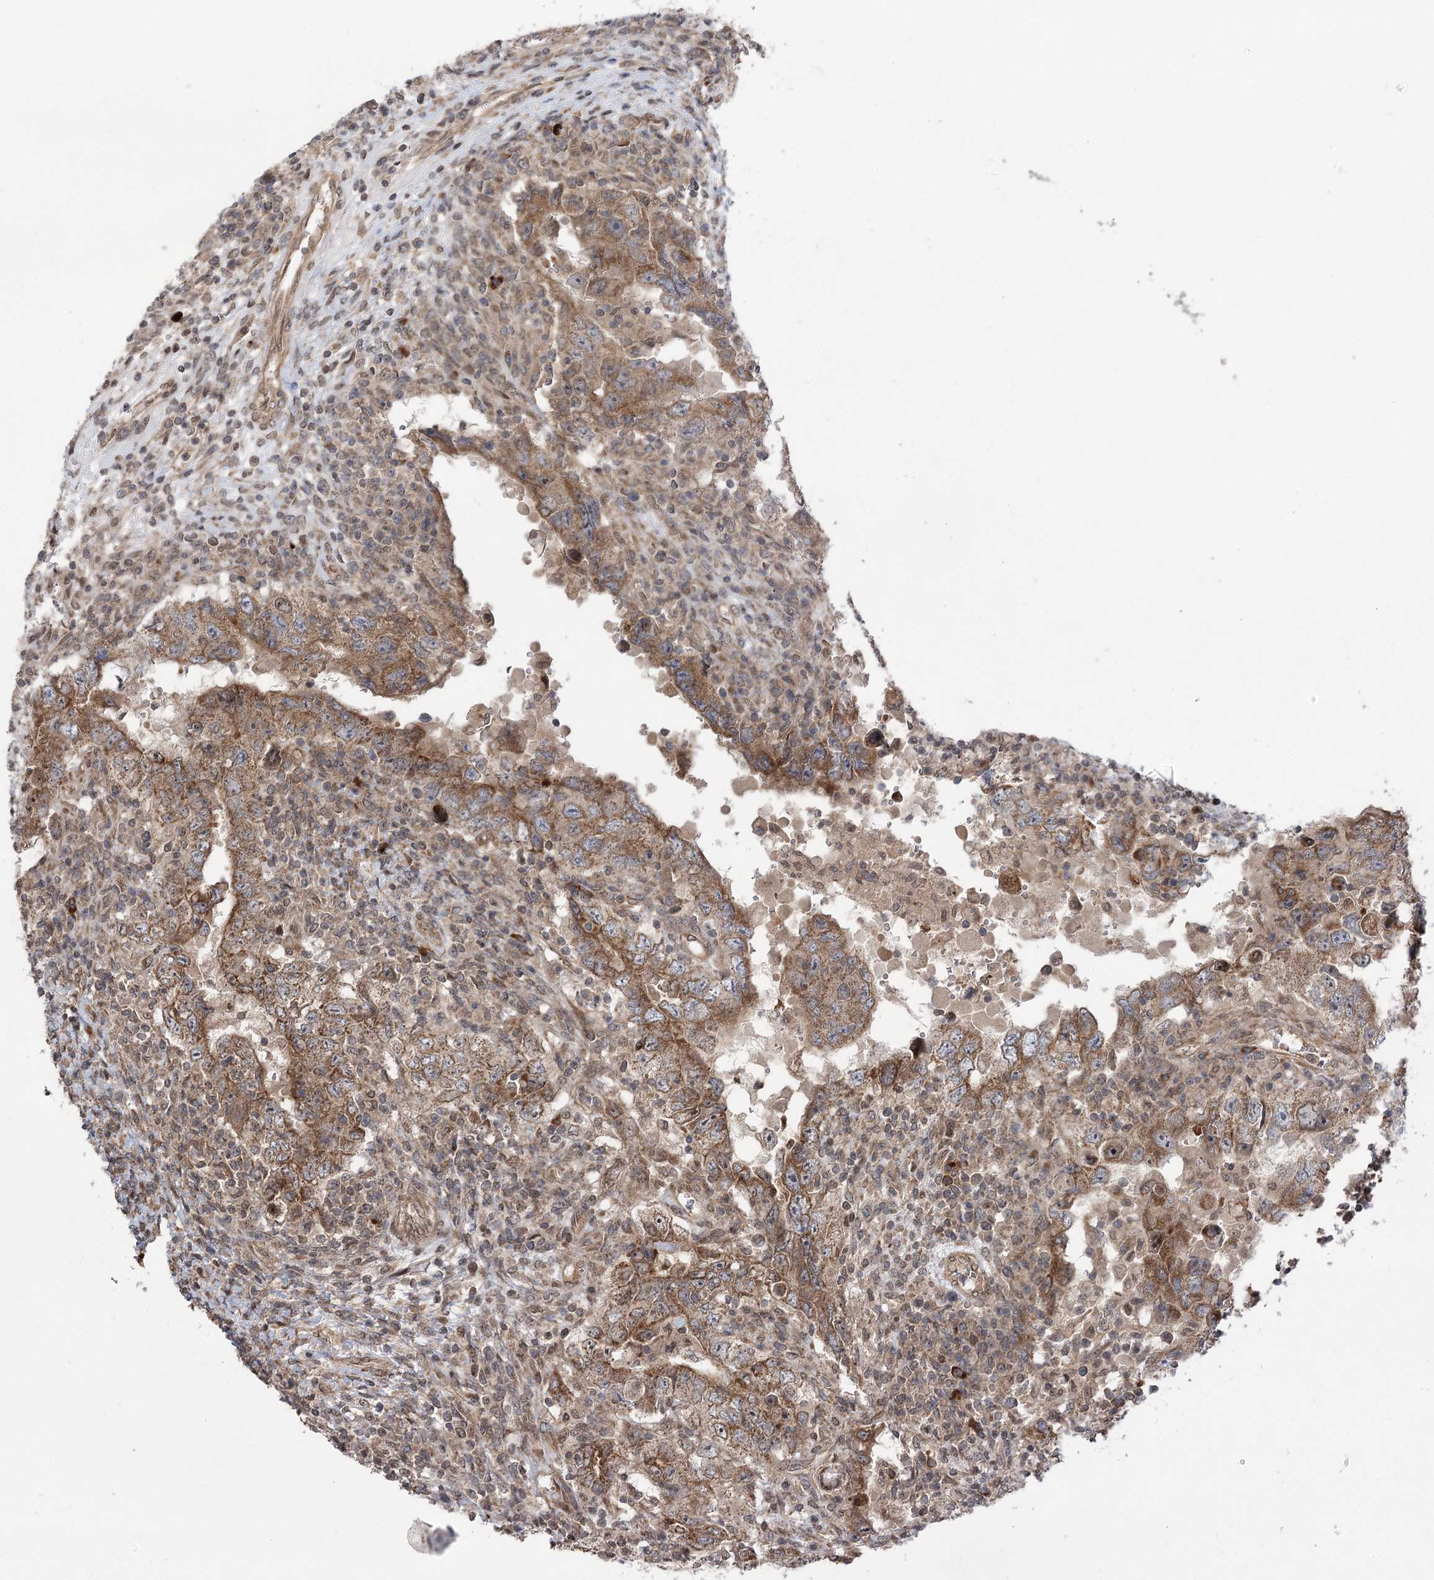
{"staining": {"intensity": "moderate", "quantity": ">75%", "location": "cytoplasmic/membranous"}, "tissue": "testis cancer", "cell_type": "Tumor cells", "image_type": "cancer", "snomed": [{"axis": "morphology", "description": "Carcinoma, Embryonal, NOS"}, {"axis": "topography", "description": "Testis"}], "caption": "Brown immunohistochemical staining in testis embryonal carcinoma demonstrates moderate cytoplasmic/membranous expression in approximately >75% of tumor cells.", "gene": "TENM2", "patient": {"sex": "male", "age": 26}}